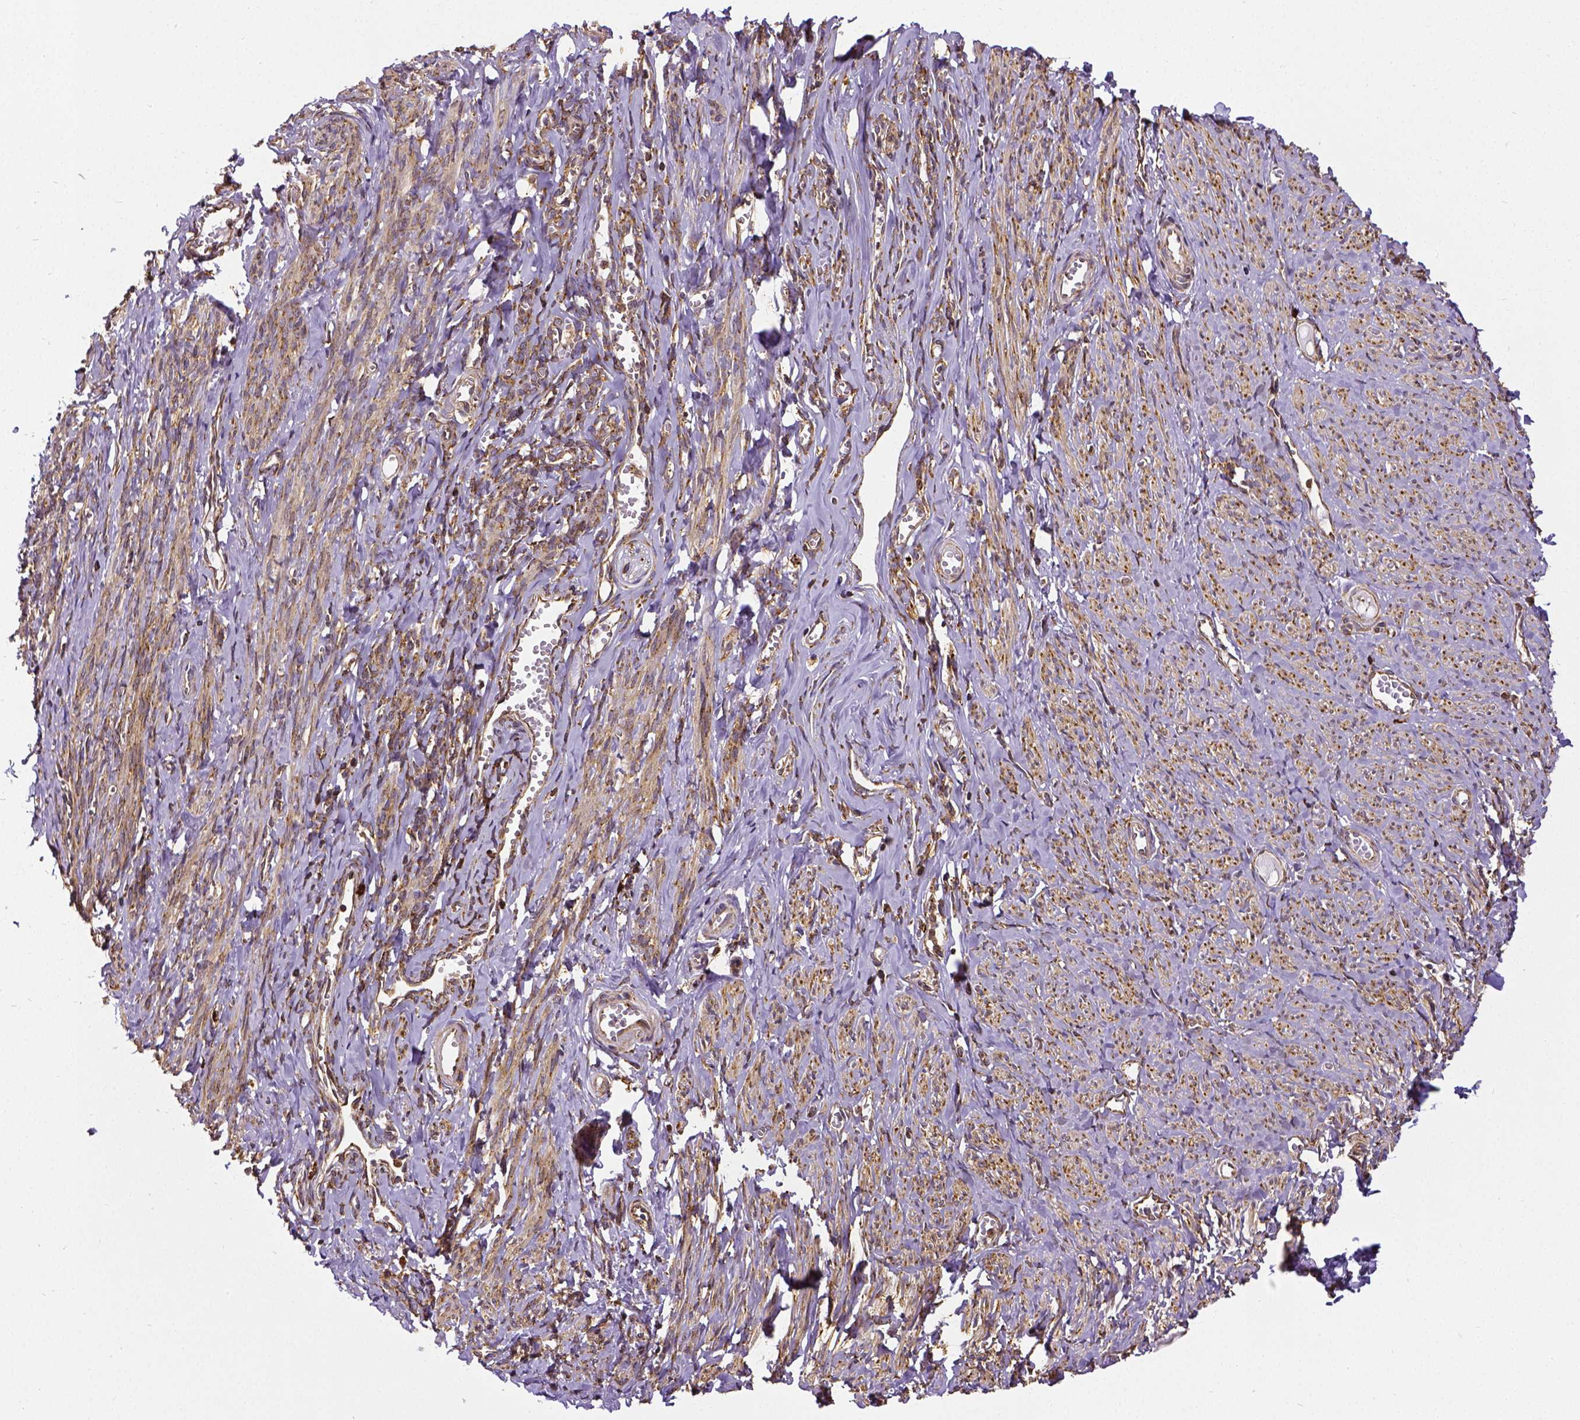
{"staining": {"intensity": "moderate", "quantity": ">75%", "location": "cytoplasmic/membranous"}, "tissue": "smooth muscle", "cell_type": "Smooth muscle cells", "image_type": "normal", "snomed": [{"axis": "morphology", "description": "Normal tissue, NOS"}, {"axis": "topography", "description": "Smooth muscle"}], "caption": "Immunohistochemical staining of benign human smooth muscle displays >75% levels of moderate cytoplasmic/membranous protein positivity in approximately >75% of smooth muscle cells.", "gene": "MTDH", "patient": {"sex": "female", "age": 65}}